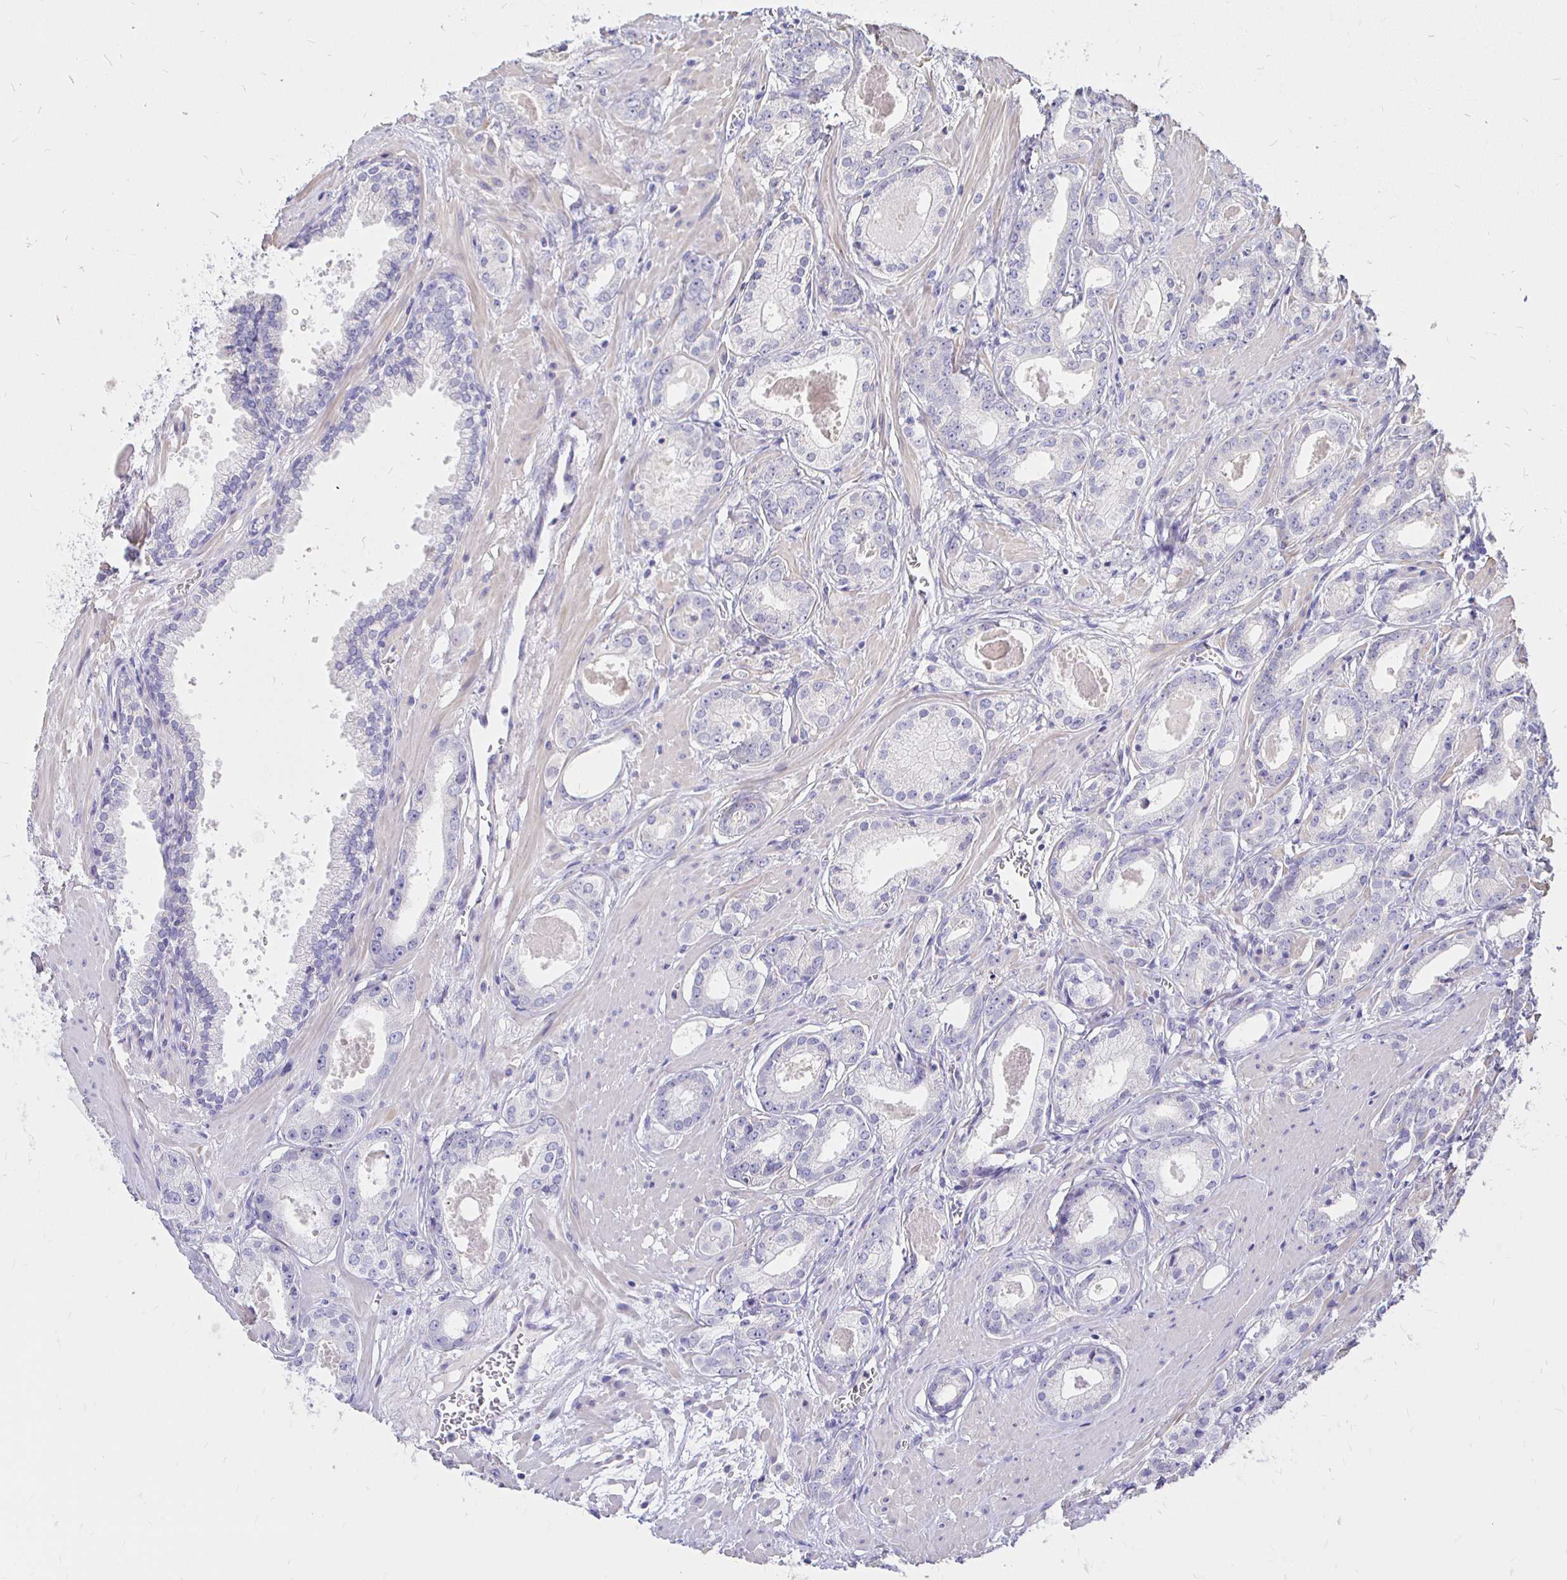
{"staining": {"intensity": "negative", "quantity": "none", "location": "none"}, "tissue": "prostate cancer", "cell_type": "Tumor cells", "image_type": "cancer", "snomed": [{"axis": "morphology", "description": "Adenocarcinoma, NOS"}, {"axis": "morphology", "description": "Adenocarcinoma, Low grade"}, {"axis": "topography", "description": "Prostate"}], "caption": "Adenocarcinoma (prostate) was stained to show a protein in brown. There is no significant staining in tumor cells.", "gene": "NECAB1", "patient": {"sex": "male", "age": 64}}